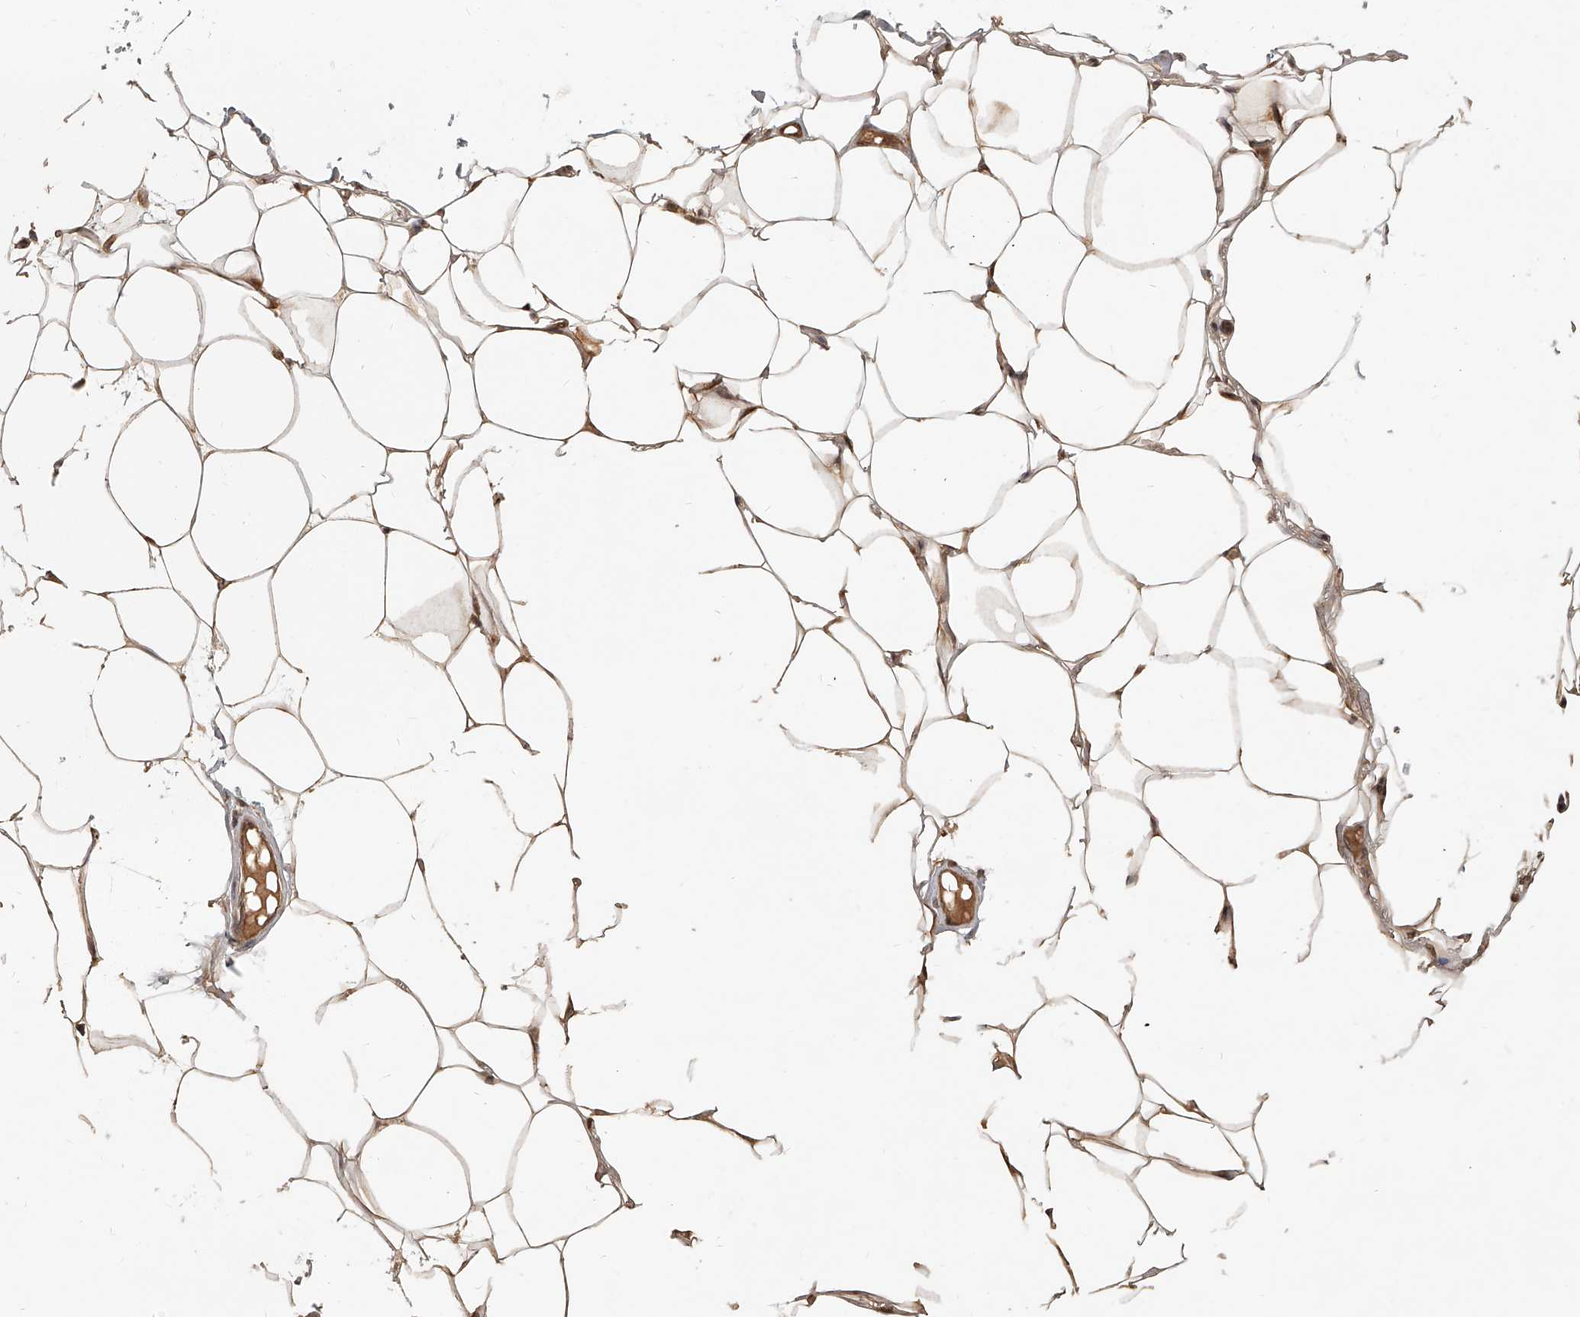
{"staining": {"intensity": "moderate", "quantity": ">75%", "location": "cytoplasmic/membranous"}, "tissue": "adipose tissue", "cell_type": "Adipocytes", "image_type": "normal", "snomed": [{"axis": "morphology", "description": "Normal tissue, NOS"}, {"axis": "topography", "description": "Breast"}], "caption": "Immunohistochemical staining of unremarkable adipose tissue shows moderate cytoplasmic/membranous protein expression in about >75% of adipocytes.", "gene": "SLC37A1", "patient": {"sex": "female", "age": 23}}